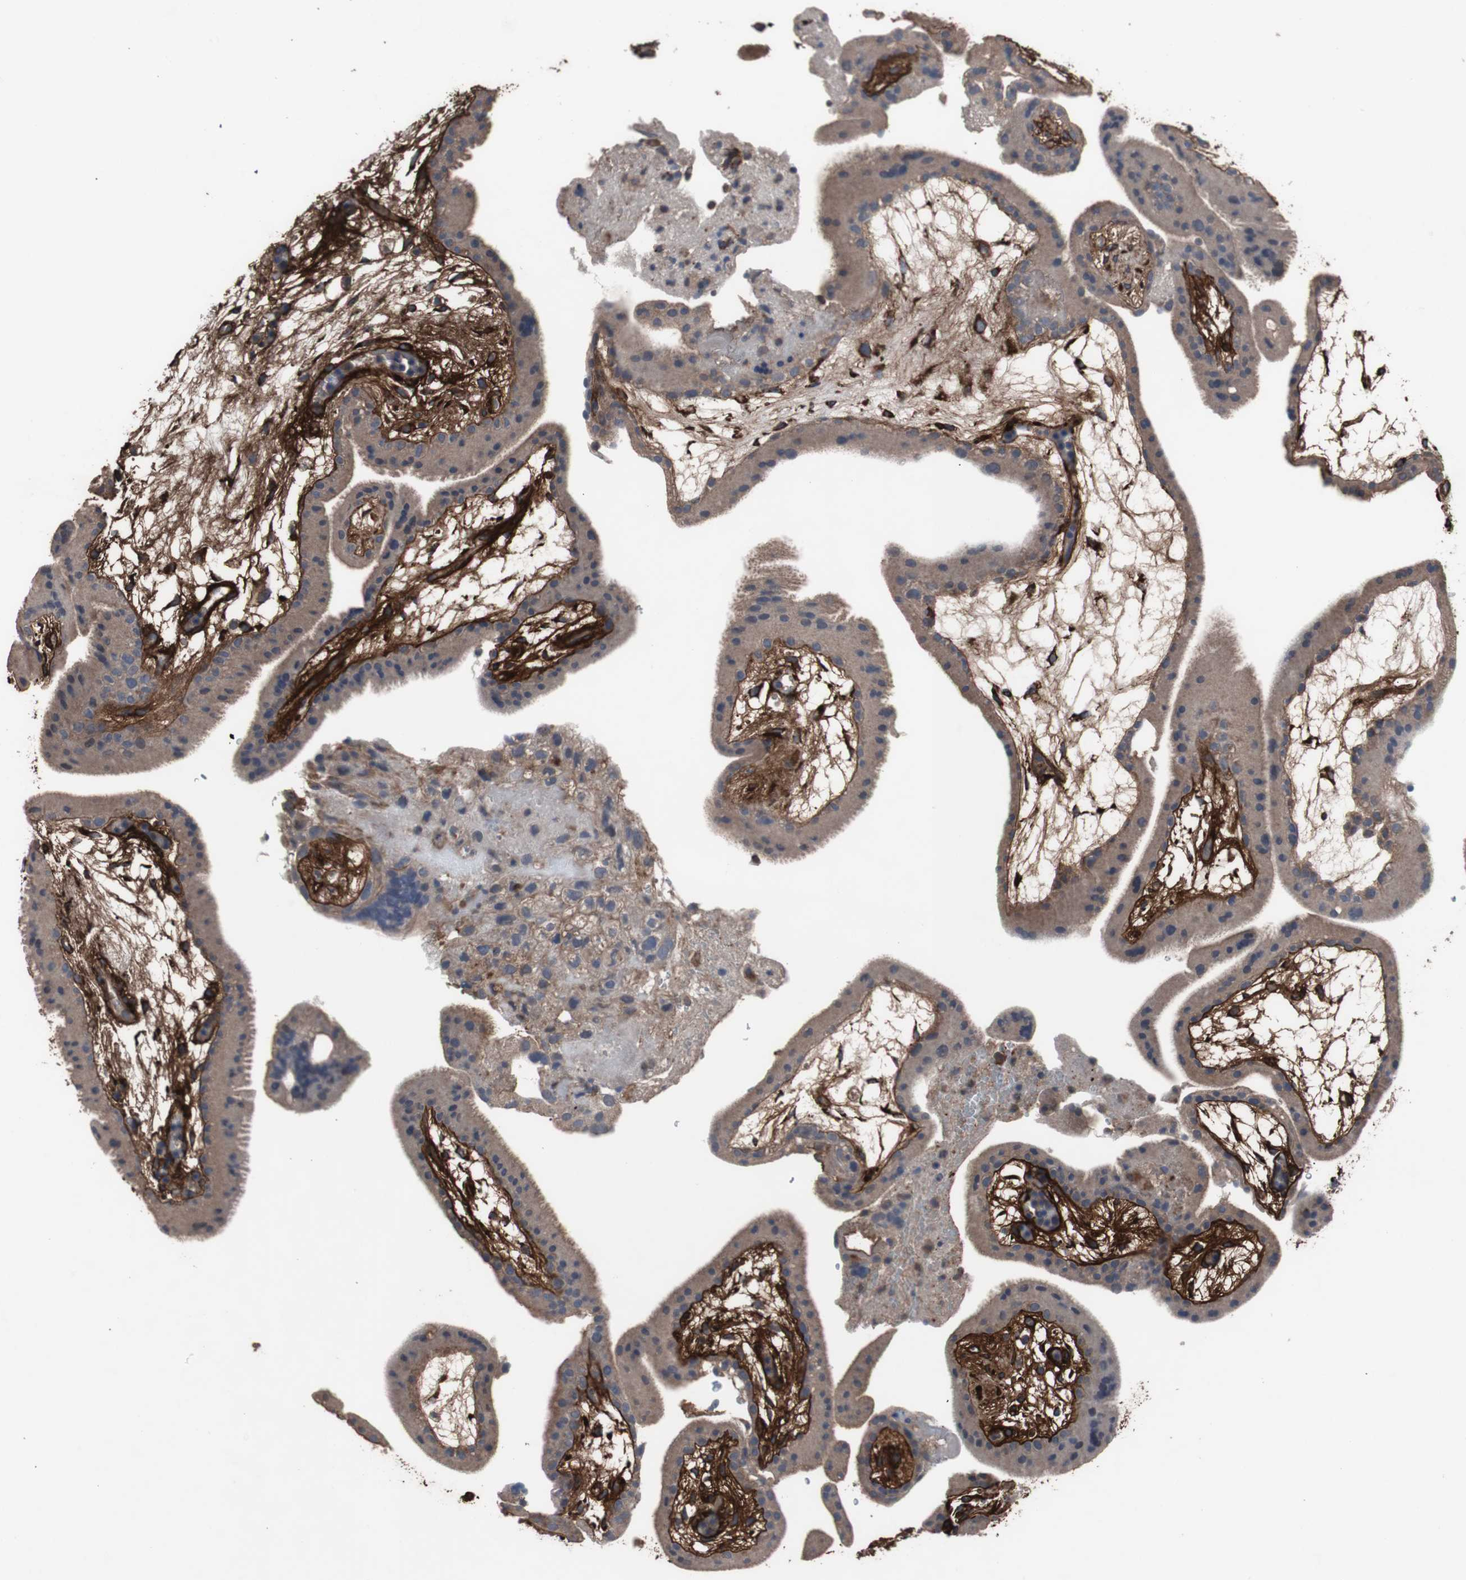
{"staining": {"intensity": "weak", "quantity": ">75%", "location": "cytoplasmic/membranous"}, "tissue": "placenta", "cell_type": "Decidual cells", "image_type": "normal", "snomed": [{"axis": "morphology", "description": "Normal tissue, NOS"}, {"axis": "topography", "description": "Placenta"}], "caption": "About >75% of decidual cells in benign placenta show weak cytoplasmic/membranous protein expression as visualized by brown immunohistochemical staining.", "gene": "COL6A2", "patient": {"sex": "female", "age": 19}}